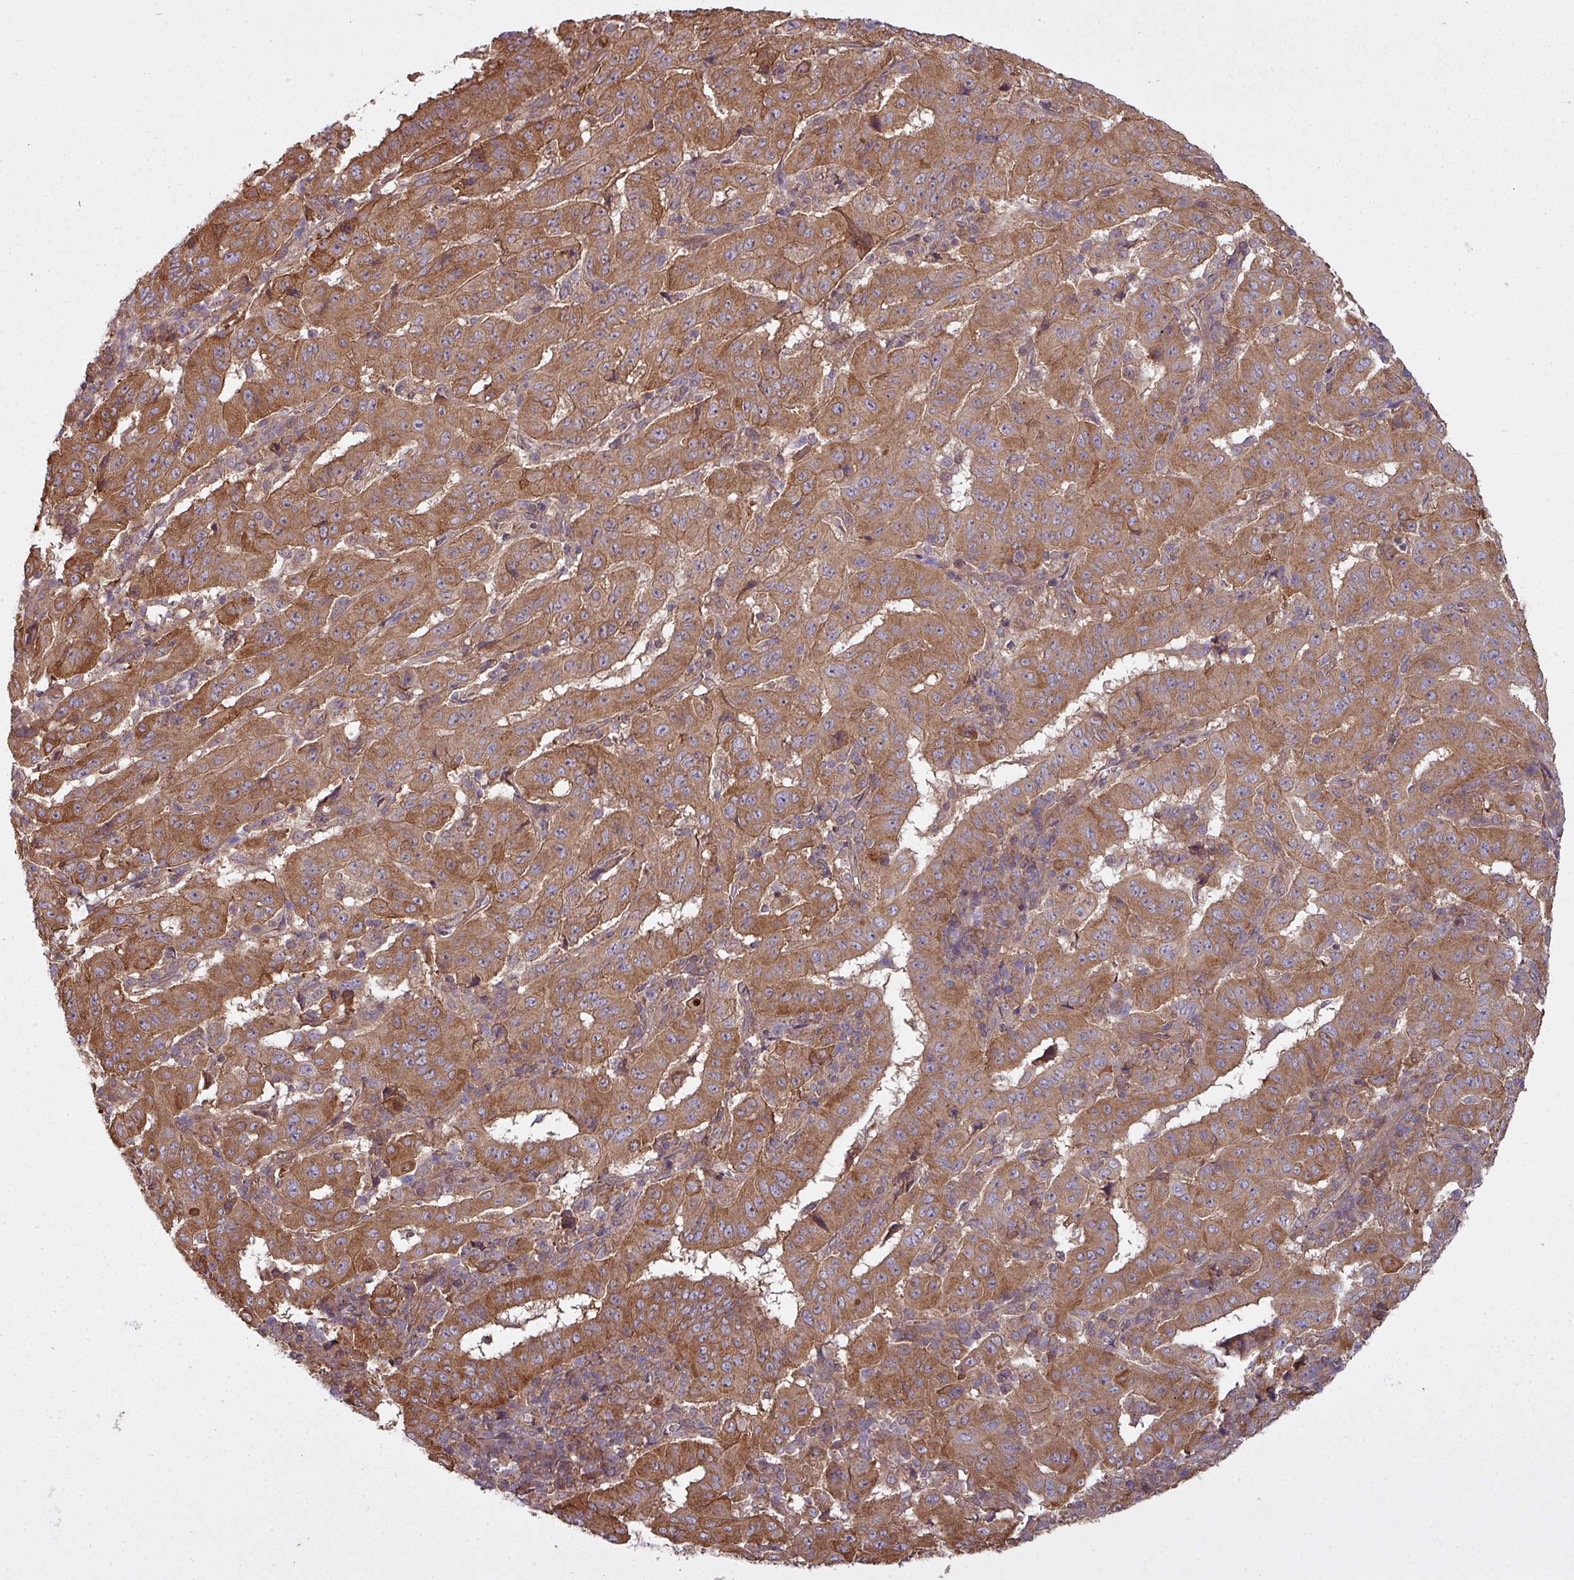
{"staining": {"intensity": "strong", "quantity": ">75%", "location": "cytoplasmic/membranous"}, "tissue": "pancreatic cancer", "cell_type": "Tumor cells", "image_type": "cancer", "snomed": [{"axis": "morphology", "description": "Adenocarcinoma, NOS"}, {"axis": "topography", "description": "Pancreas"}], "caption": "Protein analysis of adenocarcinoma (pancreatic) tissue shows strong cytoplasmic/membranous expression in approximately >75% of tumor cells.", "gene": "SNRNP25", "patient": {"sex": "male", "age": 63}}